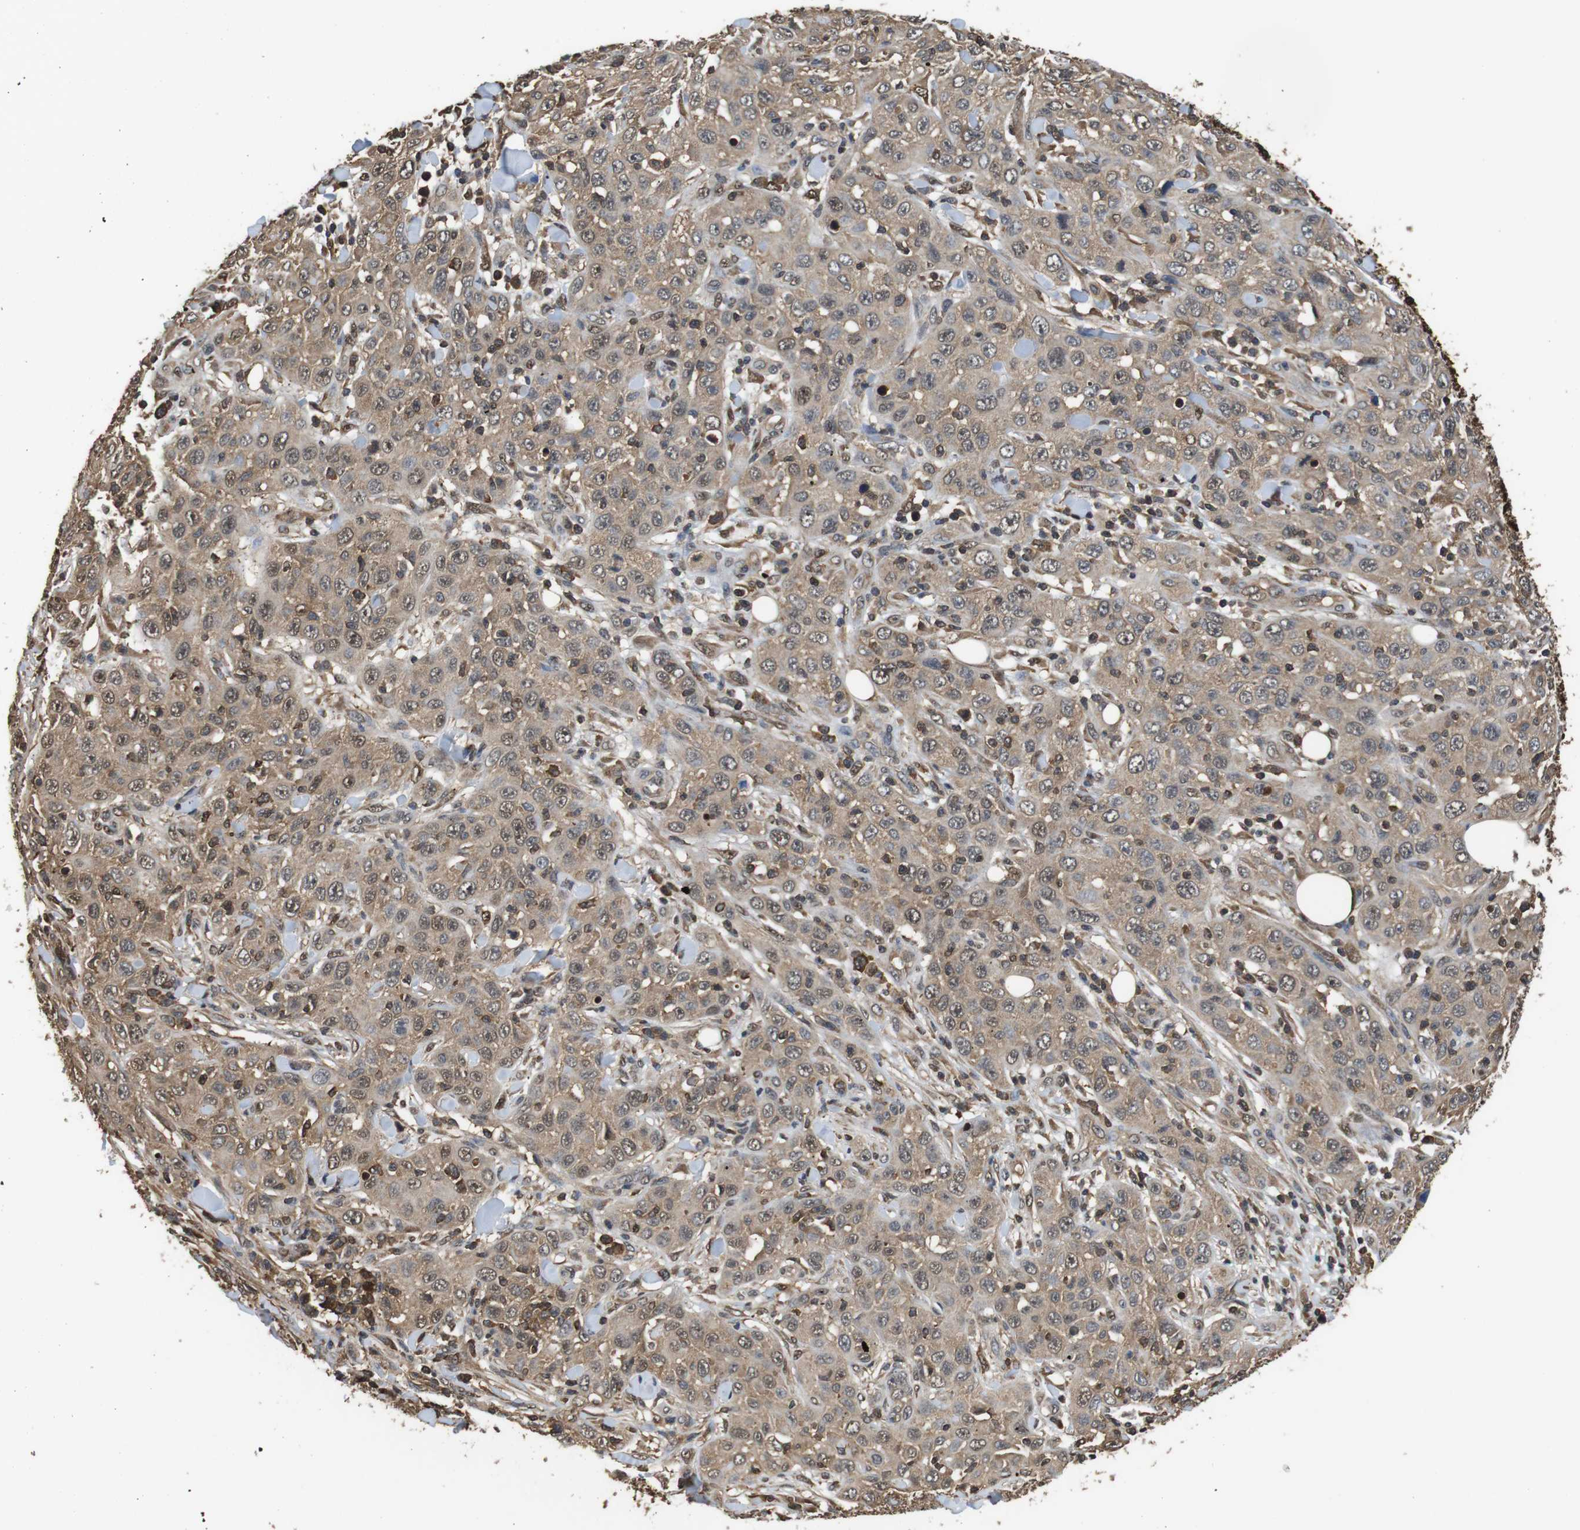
{"staining": {"intensity": "weak", "quantity": ">75%", "location": "cytoplasmic/membranous,nuclear"}, "tissue": "skin cancer", "cell_type": "Tumor cells", "image_type": "cancer", "snomed": [{"axis": "morphology", "description": "Squamous cell carcinoma, NOS"}, {"axis": "topography", "description": "Skin"}], "caption": "Brown immunohistochemical staining in human skin cancer (squamous cell carcinoma) demonstrates weak cytoplasmic/membranous and nuclear expression in about >75% of tumor cells. The protein of interest is shown in brown color, while the nuclei are stained blue.", "gene": "LDHA", "patient": {"sex": "female", "age": 88}}